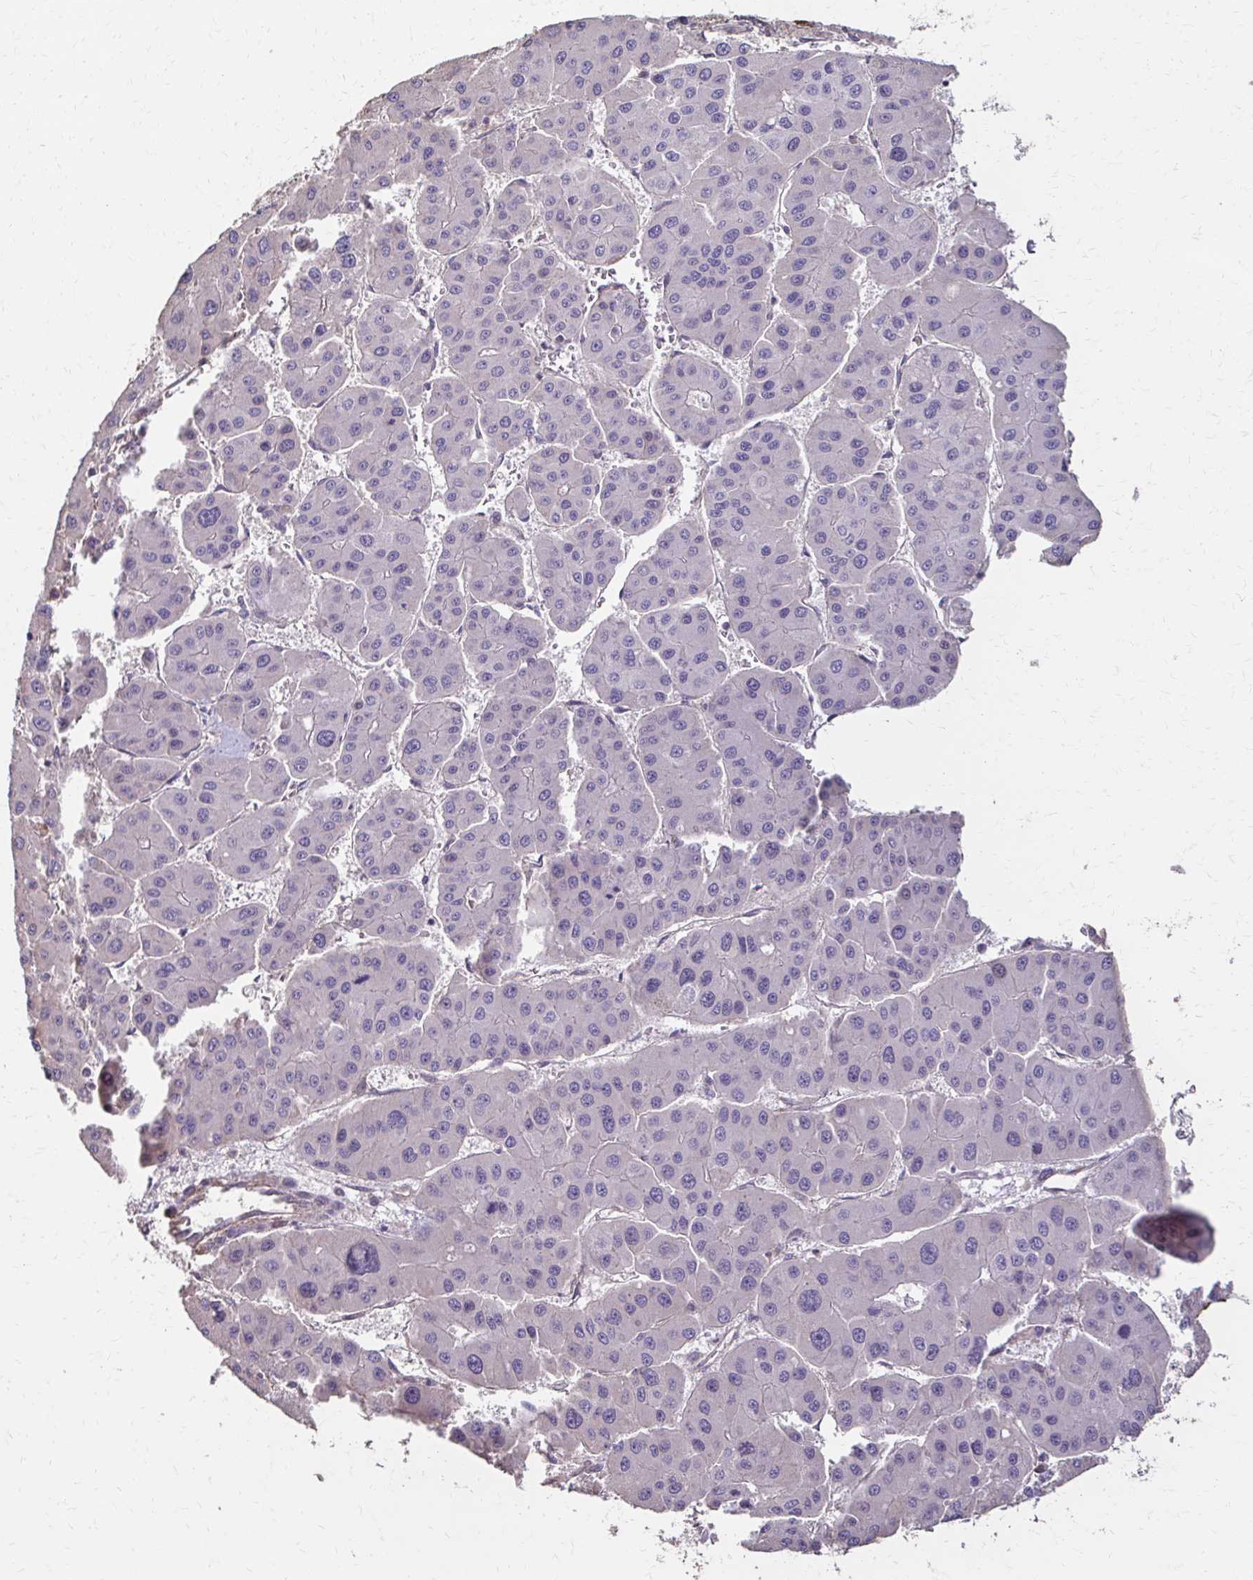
{"staining": {"intensity": "negative", "quantity": "none", "location": "none"}, "tissue": "liver cancer", "cell_type": "Tumor cells", "image_type": "cancer", "snomed": [{"axis": "morphology", "description": "Carcinoma, Hepatocellular, NOS"}, {"axis": "topography", "description": "Liver"}], "caption": "Immunohistochemistry of human hepatocellular carcinoma (liver) exhibits no expression in tumor cells.", "gene": "IL18BP", "patient": {"sex": "male", "age": 73}}